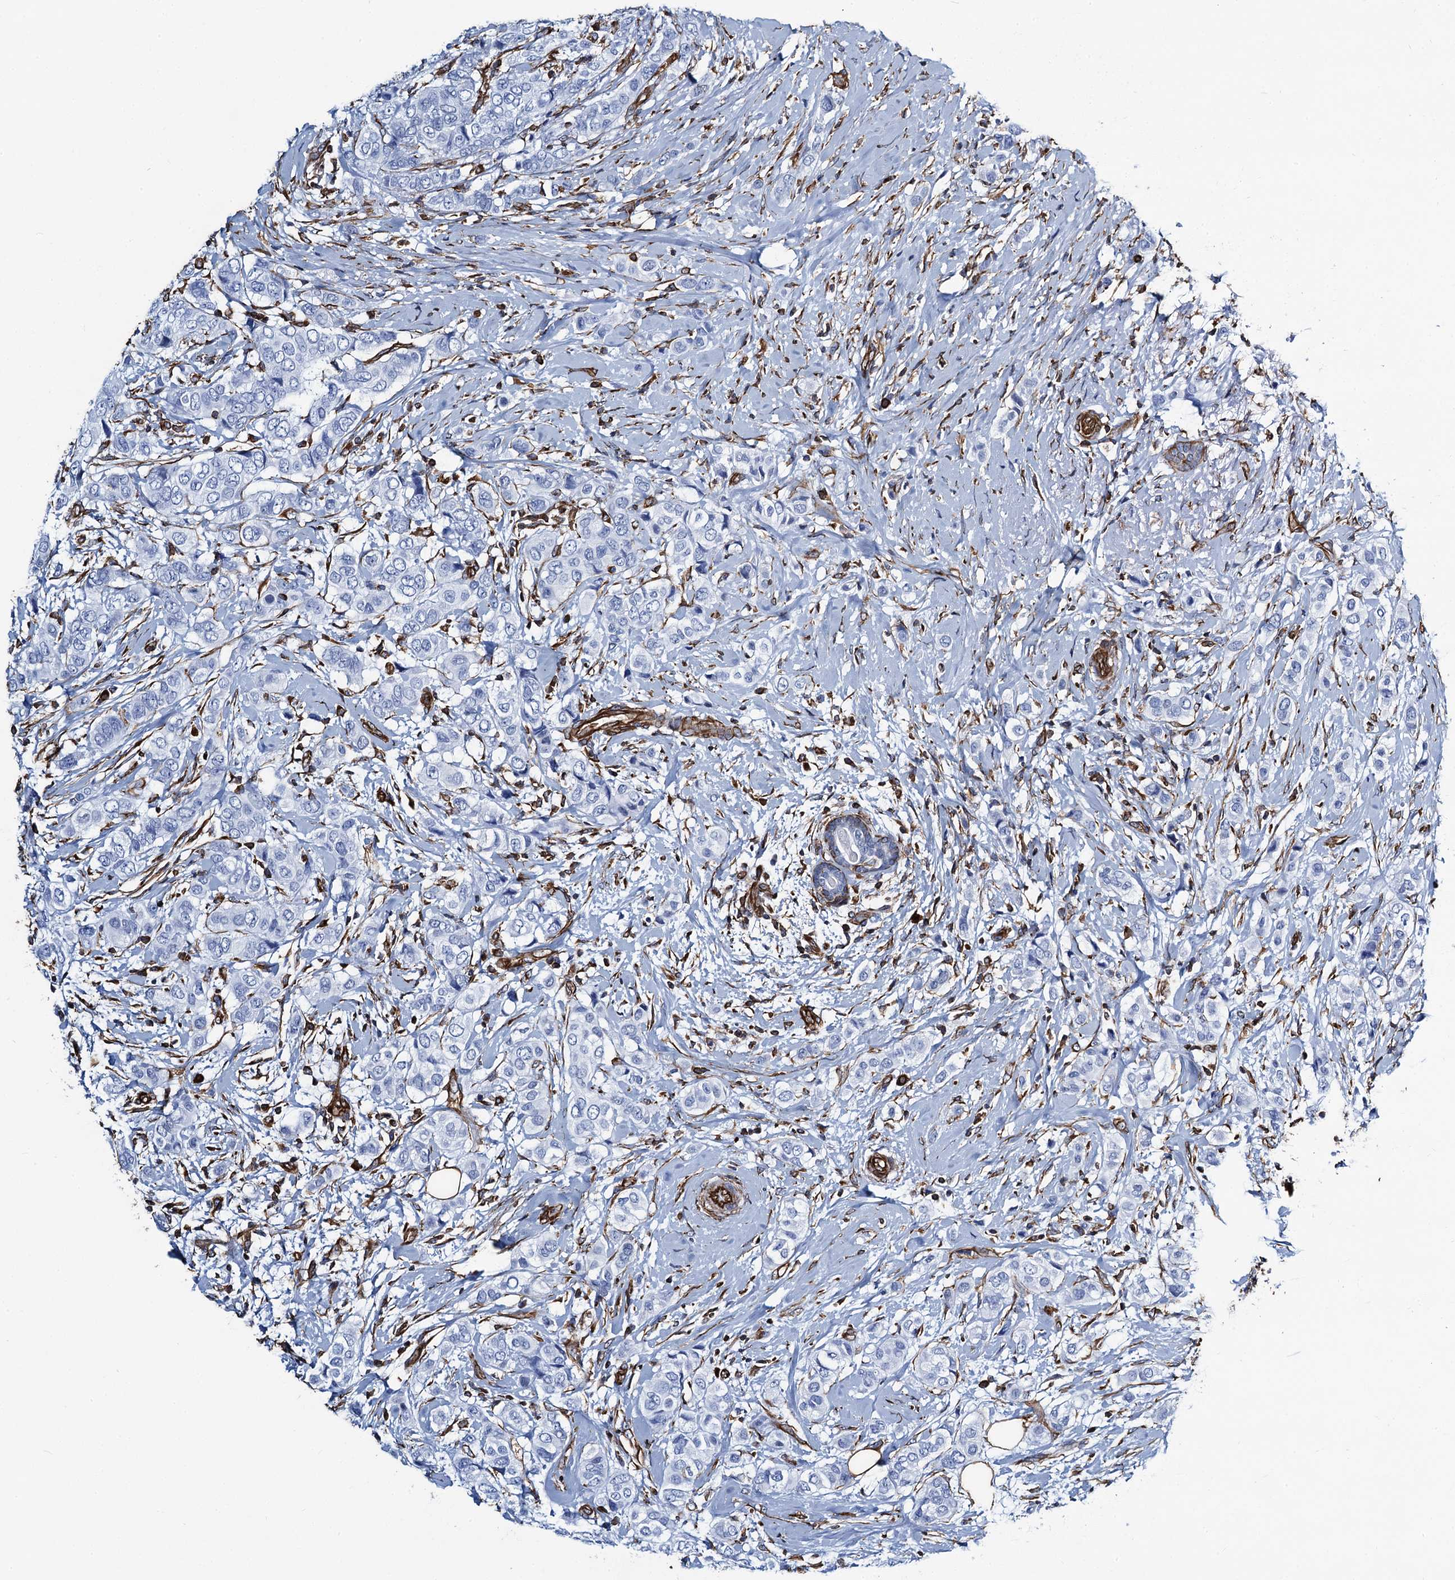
{"staining": {"intensity": "negative", "quantity": "none", "location": "none"}, "tissue": "breast cancer", "cell_type": "Tumor cells", "image_type": "cancer", "snomed": [{"axis": "morphology", "description": "Lobular carcinoma"}, {"axis": "topography", "description": "Breast"}], "caption": "Tumor cells are negative for brown protein staining in breast lobular carcinoma.", "gene": "PGM2", "patient": {"sex": "female", "age": 51}}